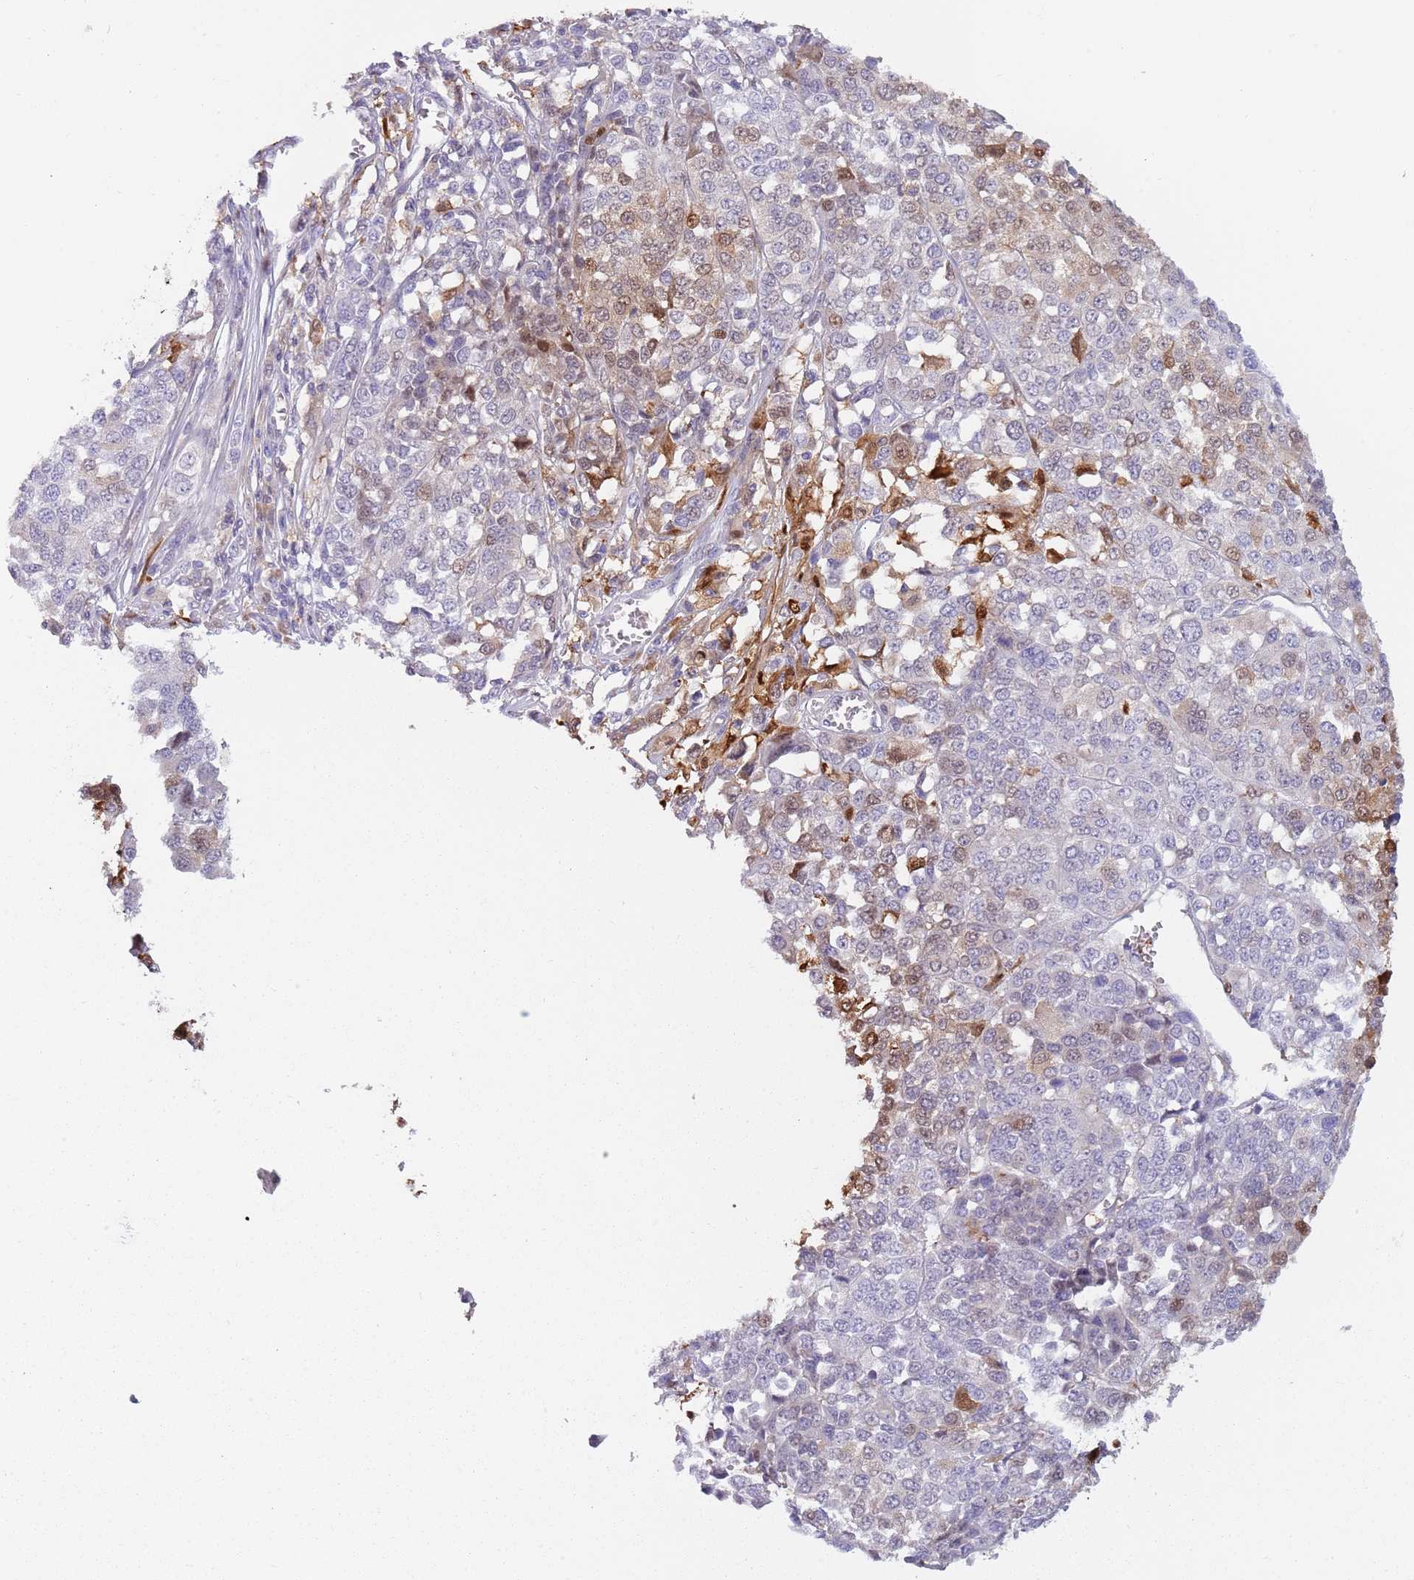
{"staining": {"intensity": "moderate", "quantity": "<25%", "location": "cytoplasmic/membranous,nuclear"}, "tissue": "melanoma", "cell_type": "Tumor cells", "image_type": "cancer", "snomed": [{"axis": "morphology", "description": "Malignant melanoma, Metastatic site"}, {"axis": "topography", "description": "Lymph node"}], "caption": "Melanoma was stained to show a protein in brown. There is low levels of moderate cytoplasmic/membranous and nuclear expression in approximately <25% of tumor cells.", "gene": "NBPF6", "patient": {"sex": "male", "age": 44}}